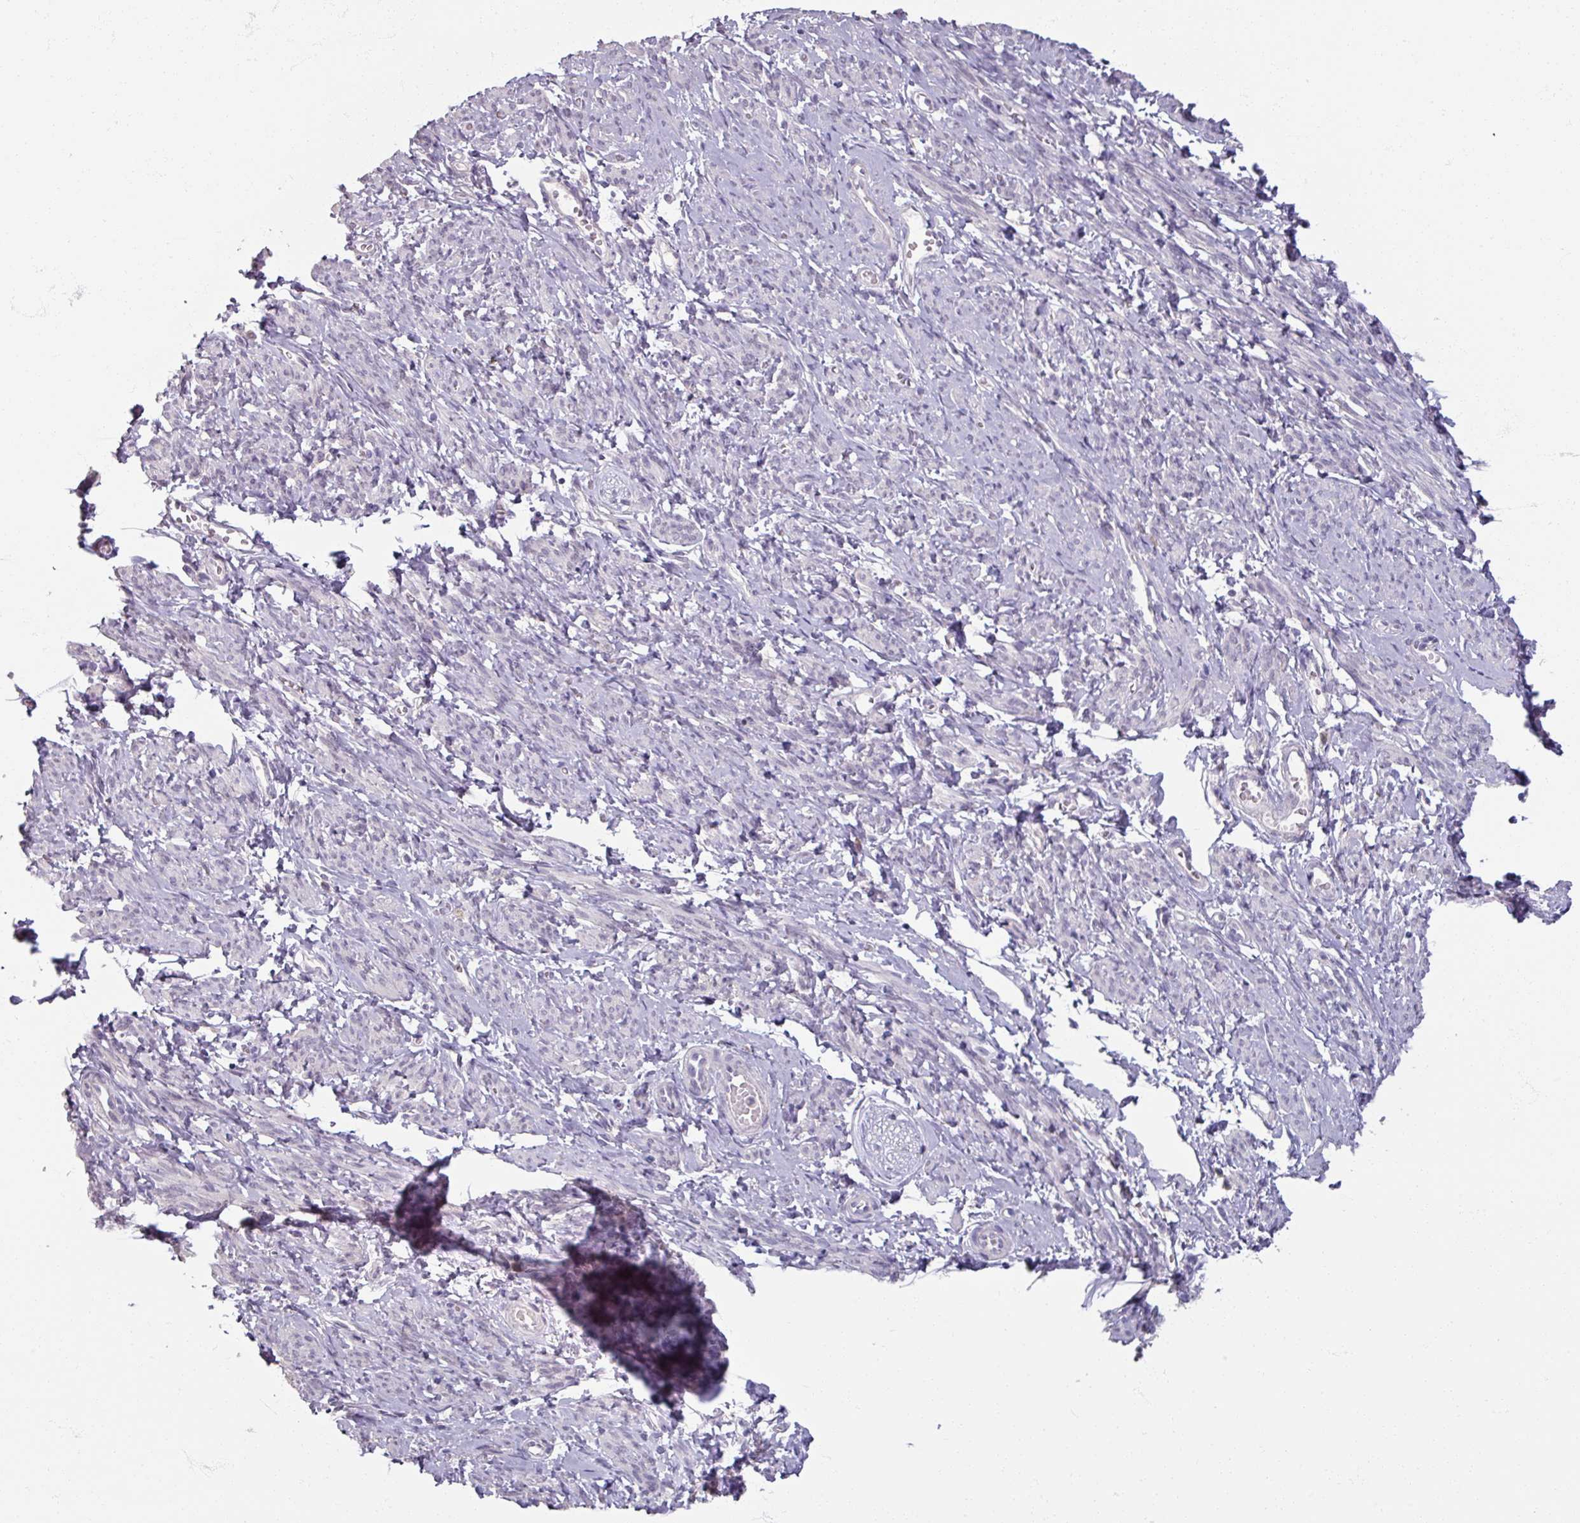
{"staining": {"intensity": "negative", "quantity": "none", "location": "none"}, "tissue": "smooth muscle", "cell_type": "Smooth muscle cells", "image_type": "normal", "snomed": [{"axis": "morphology", "description": "Normal tissue, NOS"}, {"axis": "topography", "description": "Smooth muscle"}], "caption": "High power microscopy histopathology image of an immunohistochemistry image of normal smooth muscle, revealing no significant staining in smooth muscle cells.", "gene": "SOX11", "patient": {"sex": "female", "age": 65}}